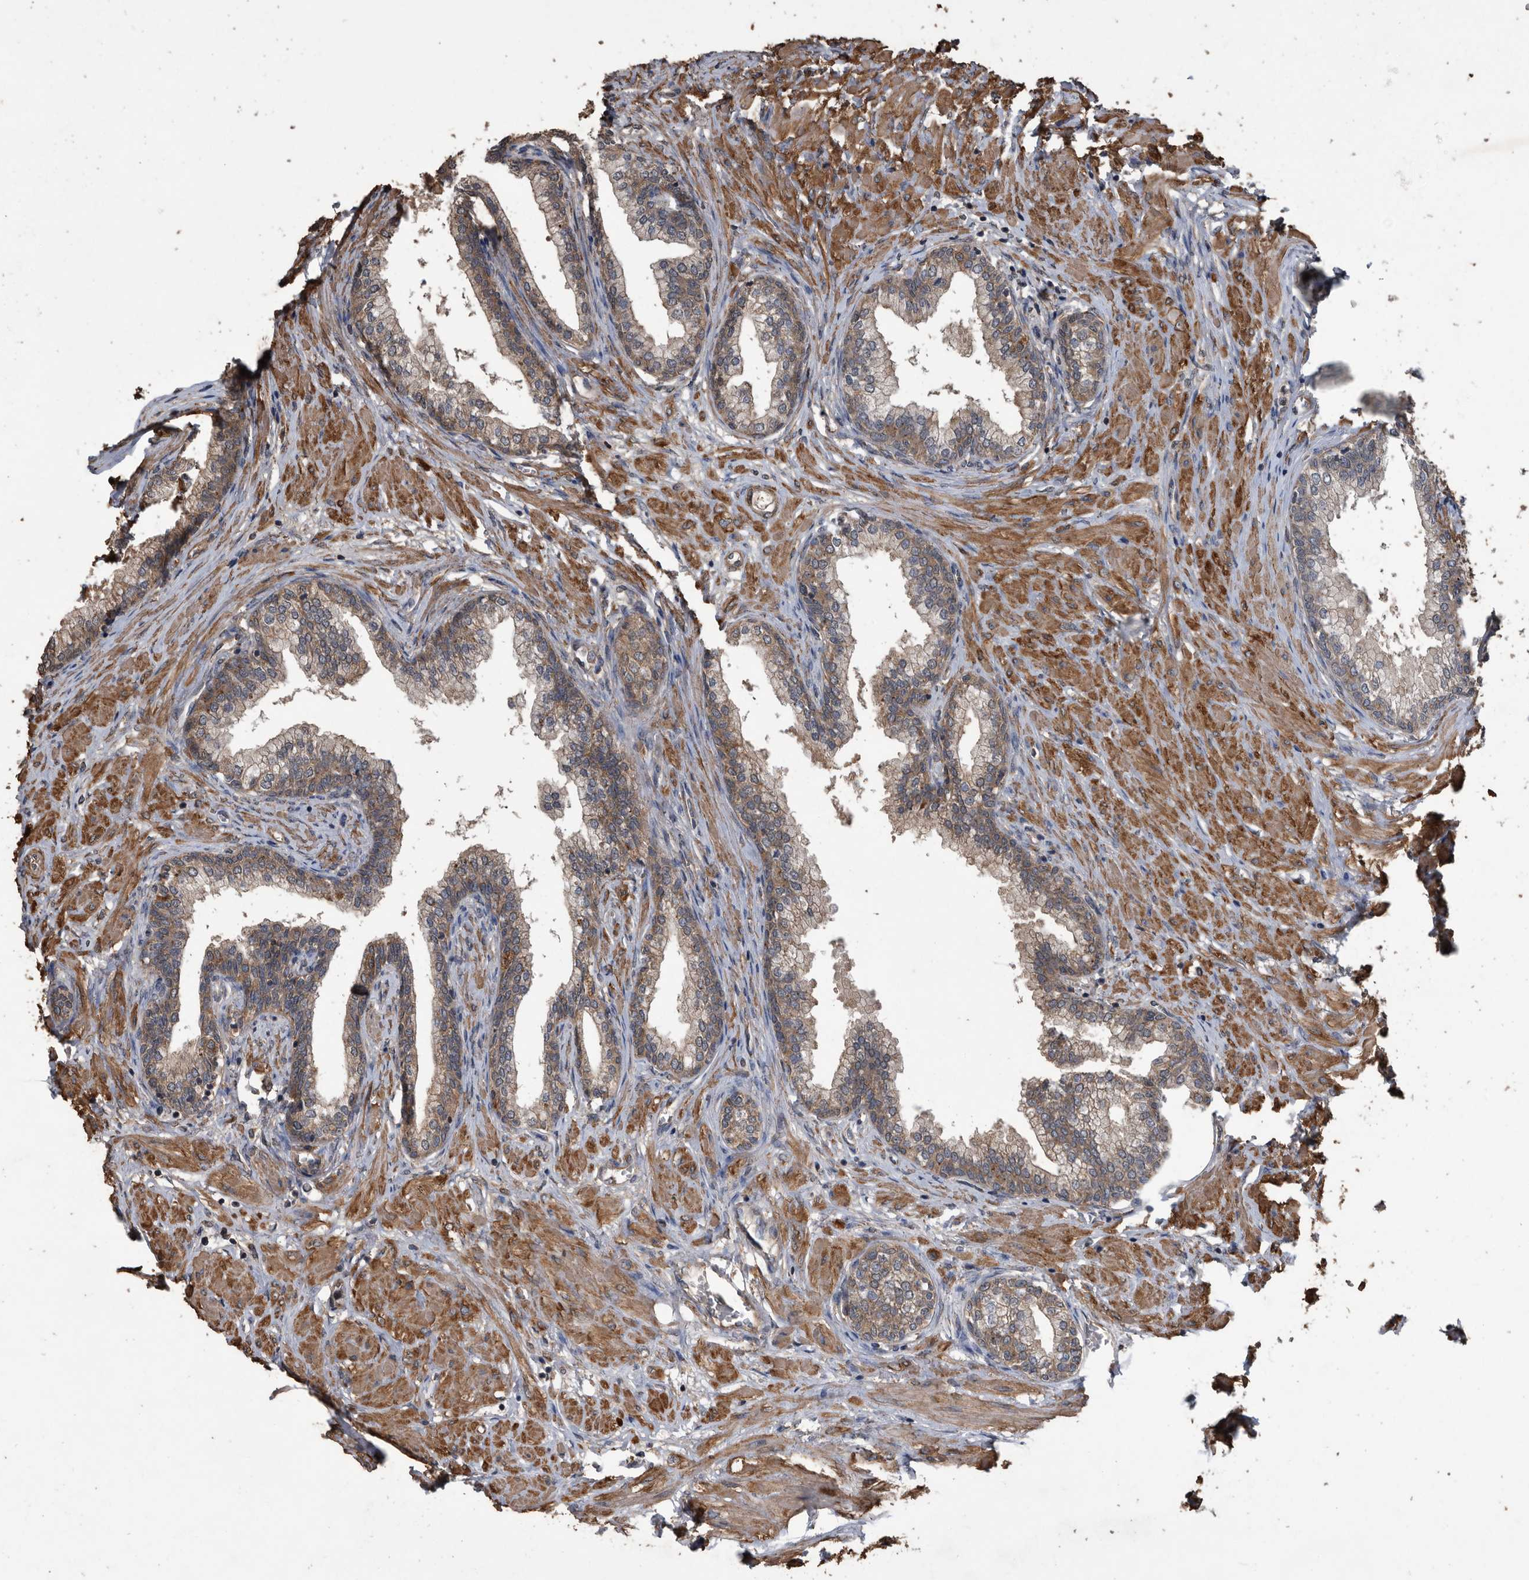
{"staining": {"intensity": "moderate", "quantity": "25%-75%", "location": "cytoplasmic/membranous"}, "tissue": "prostate", "cell_type": "Glandular cells", "image_type": "normal", "snomed": [{"axis": "morphology", "description": "Normal tissue, NOS"}, {"axis": "morphology", "description": "Urothelial carcinoma, Low grade"}, {"axis": "topography", "description": "Urinary bladder"}, {"axis": "topography", "description": "Prostate"}], "caption": "Moderate cytoplasmic/membranous positivity for a protein is seen in approximately 25%-75% of glandular cells of normal prostate using immunohistochemistry (IHC).", "gene": "NRBP1", "patient": {"sex": "male", "age": 60}}